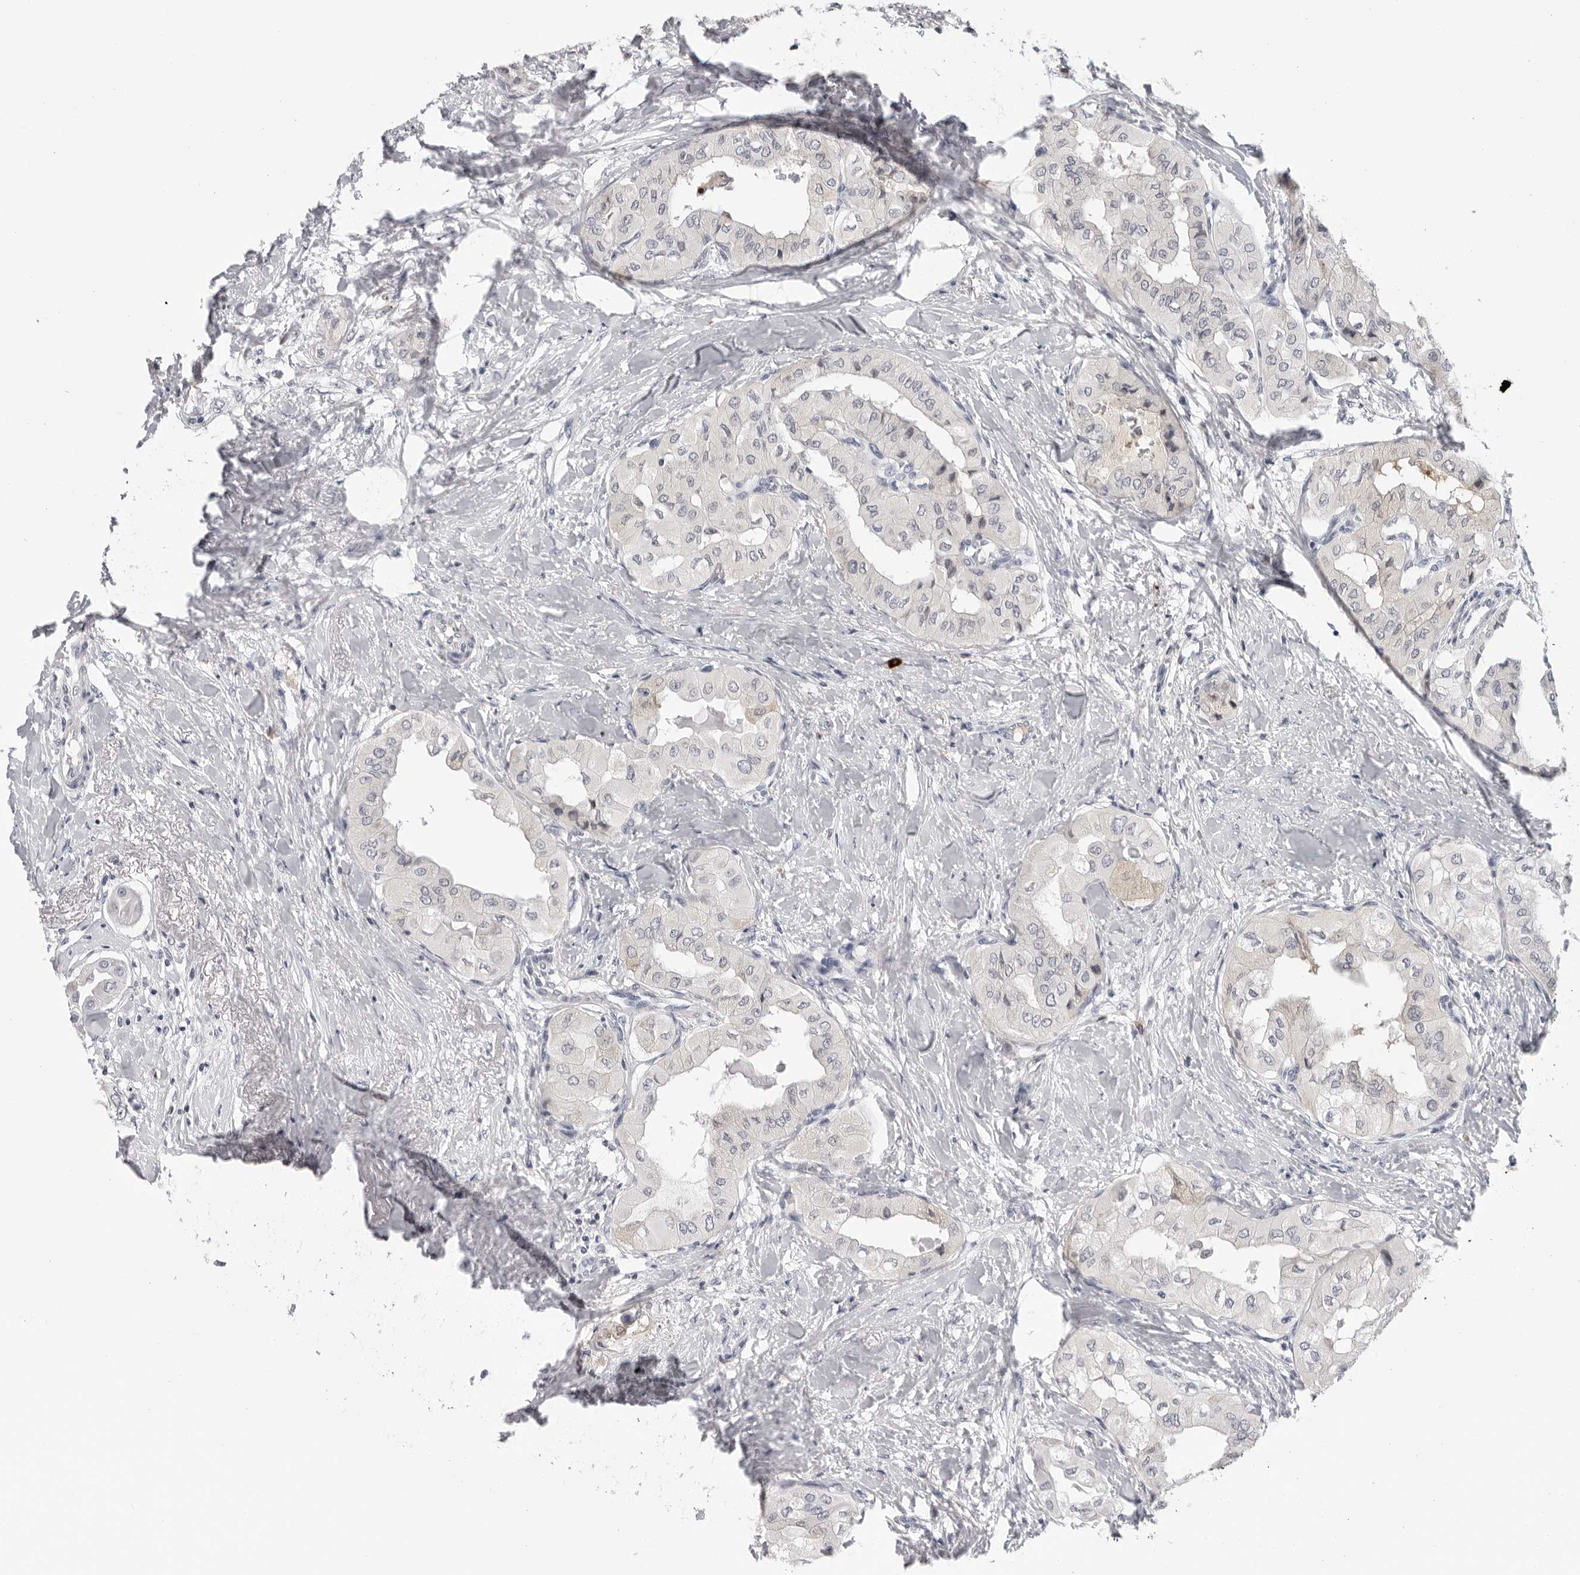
{"staining": {"intensity": "negative", "quantity": "none", "location": "none"}, "tissue": "thyroid cancer", "cell_type": "Tumor cells", "image_type": "cancer", "snomed": [{"axis": "morphology", "description": "Papillary adenocarcinoma, NOS"}, {"axis": "topography", "description": "Thyroid gland"}], "caption": "IHC of papillary adenocarcinoma (thyroid) displays no staining in tumor cells.", "gene": "ZNF502", "patient": {"sex": "female", "age": 59}}